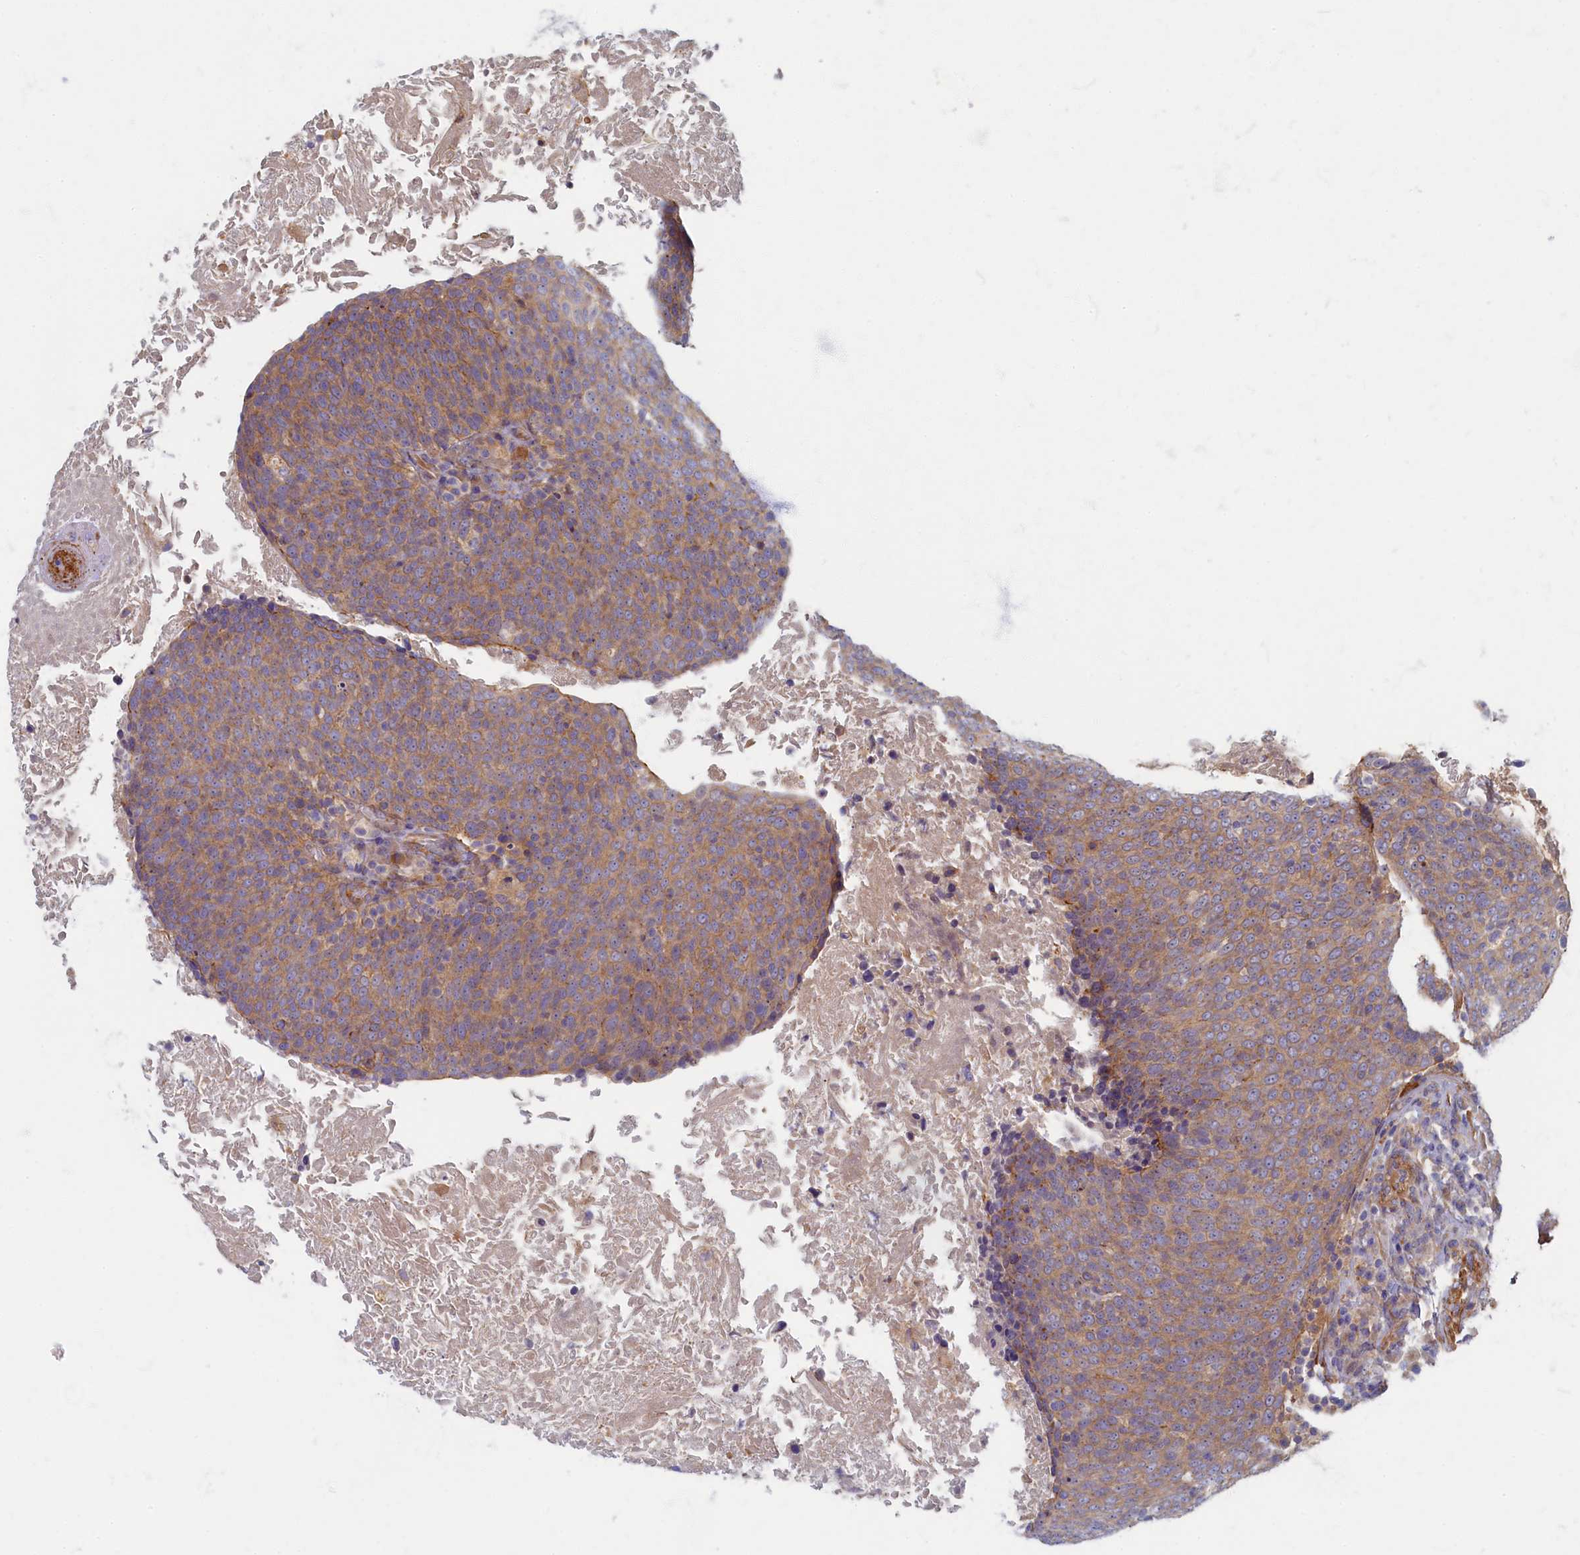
{"staining": {"intensity": "moderate", "quantity": ">75%", "location": "cytoplasmic/membranous"}, "tissue": "head and neck cancer", "cell_type": "Tumor cells", "image_type": "cancer", "snomed": [{"axis": "morphology", "description": "Squamous cell carcinoma, NOS"}, {"axis": "morphology", "description": "Squamous cell carcinoma, metastatic, NOS"}, {"axis": "topography", "description": "Lymph node"}, {"axis": "topography", "description": "Head-Neck"}], "caption": "A high-resolution micrograph shows immunohistochemistry (IHC) staining of head and neck cancer, which reveals moderate cytoplasmic/membranous positivity in approximately >75% of tumor cells. Nuclei are stained in blue.", "gene": "PSMG2", "patient": {"sex": "male", "age": 62}}